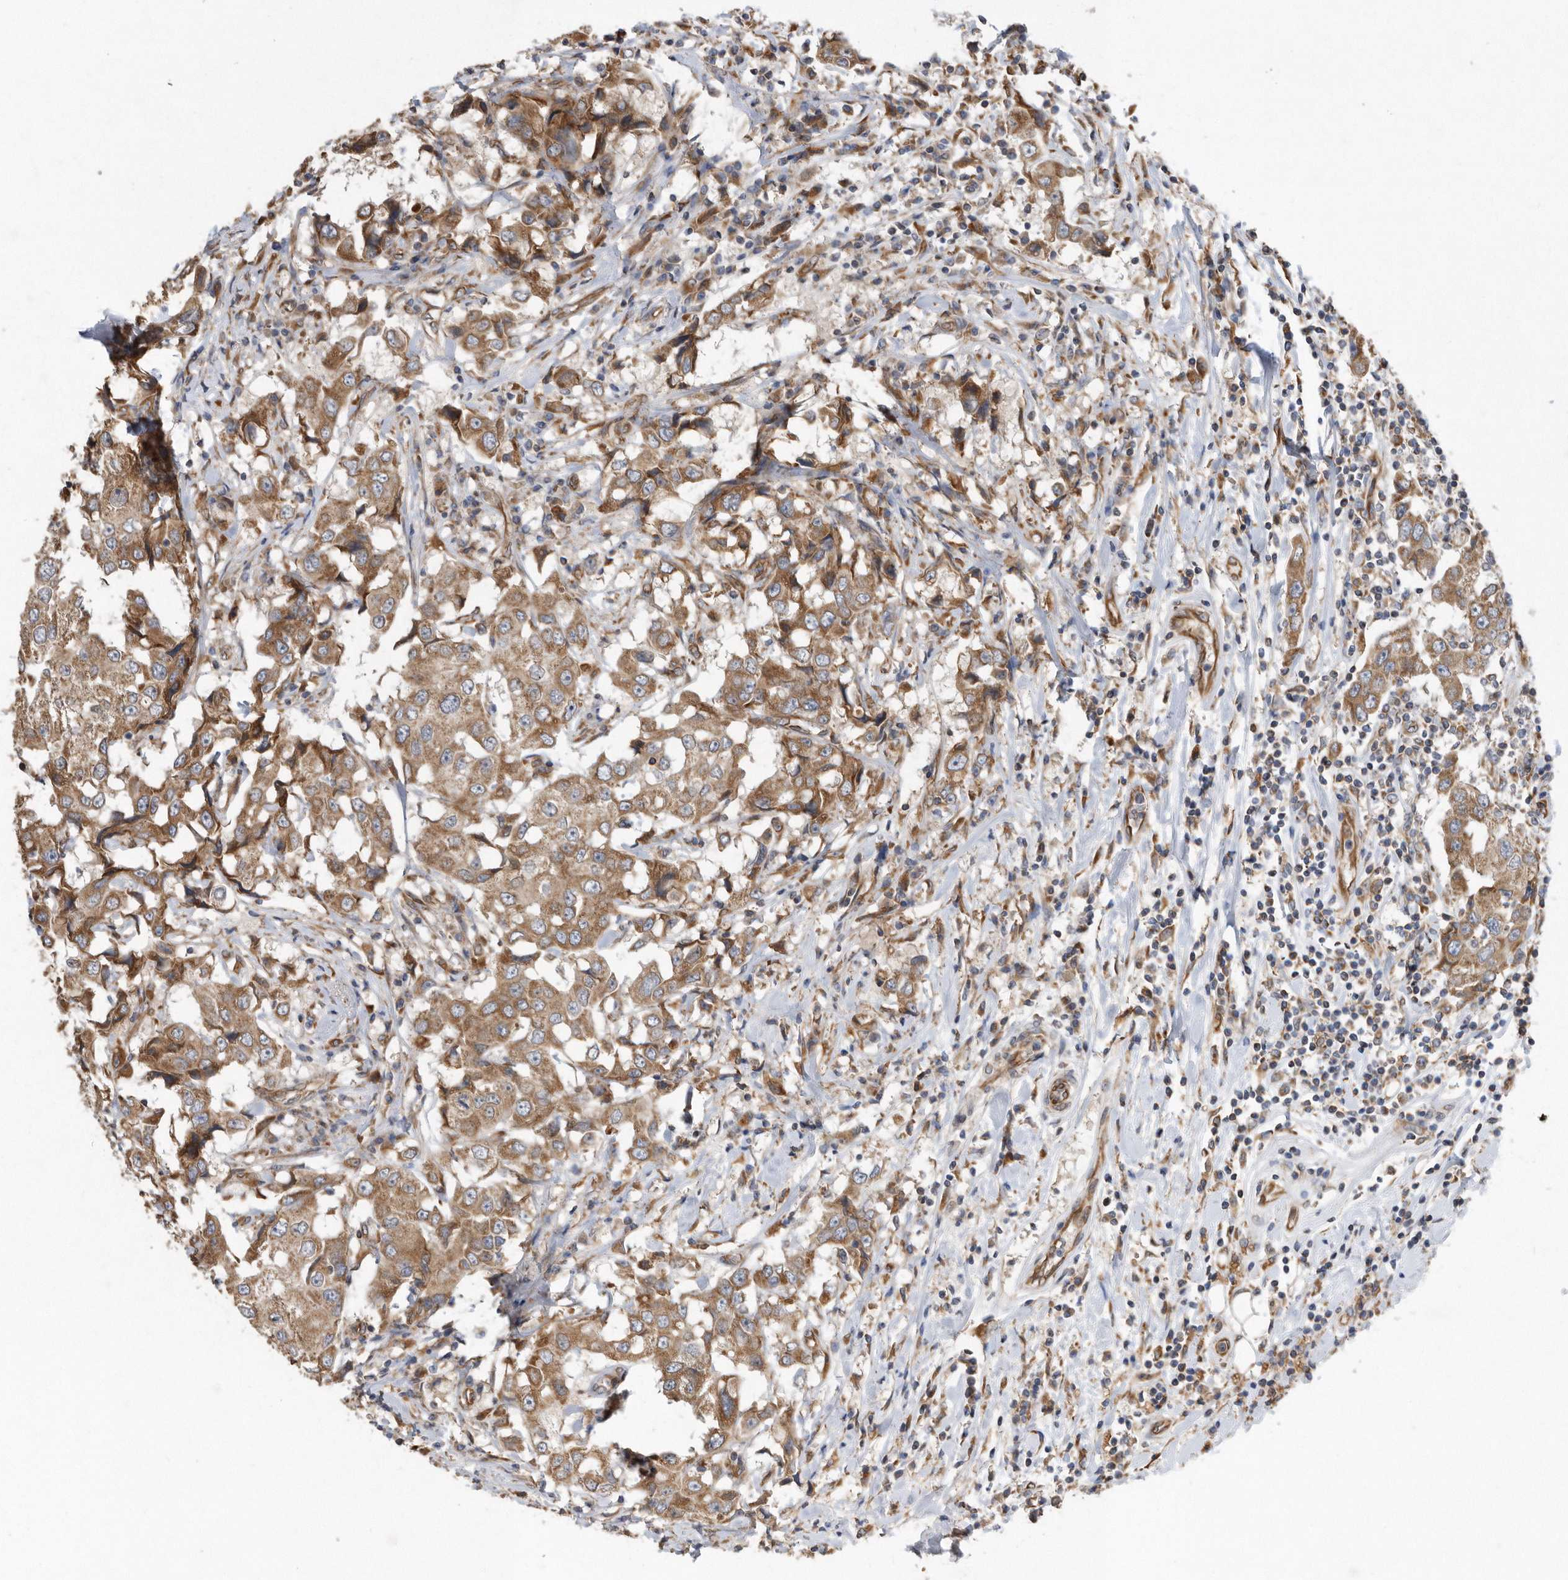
{"staining": {"intensity": "moderate", "quantity": ">75%", "location": "cytoplasmic/membranous"}, "tissue": "breast cancer", "cell_type": "Tumor cells", "image_type": "cancer", "snomed": [{"axis": "morphology", "description": "Duct carcinoma"}, {"axis": "topography", "description": "Breast"}], "caption": "Immunohistochemical staining of breast cancer (intraductal carcinoma) displays medium levels of moderate cytoplasmic/membranous positivity in approximately >75% of tumor cells.", "gene": "PON2", "patient": {"sex": "female", "age": 27}}